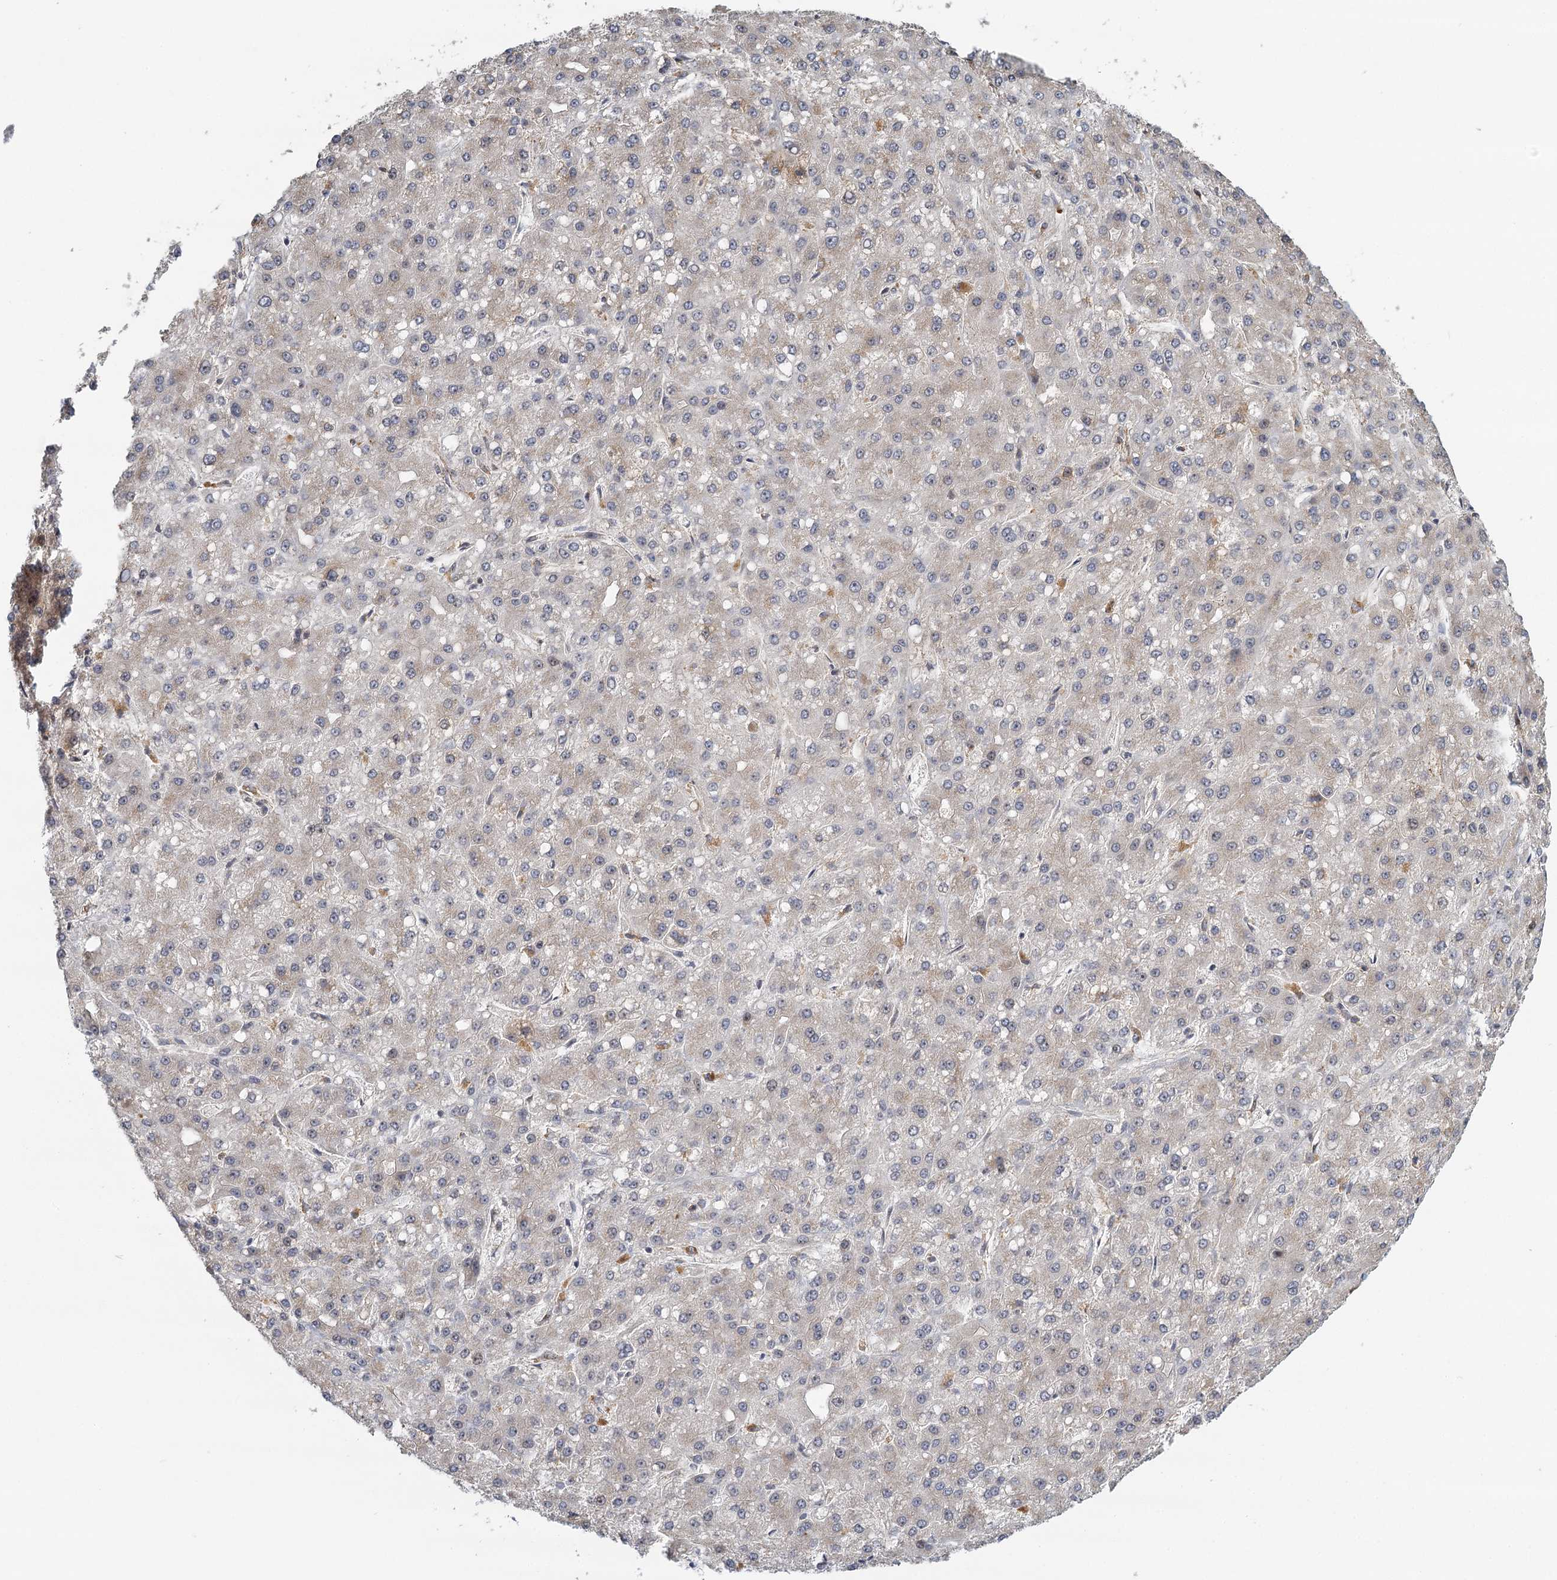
{"staining": {"intensity": "negative", "quantity": "none", "location": "none"}, "tissue": "liver cancer", "cell_type": "Tumor cells", "image_type": "cancer", "snomed": [{"axis": "morphology", "description": "Carcinoma, Hepatocellular, NOS"}, {"axis": "topography", "description": "Liver"}], "caption": "Human liver cancer (hepatocellular carcinoma) stained for a protein using immunohistochemistry displays no positivity in tumor cells.", "gene": "TREX1", "patient": {"sex": "male", "age": 67}}